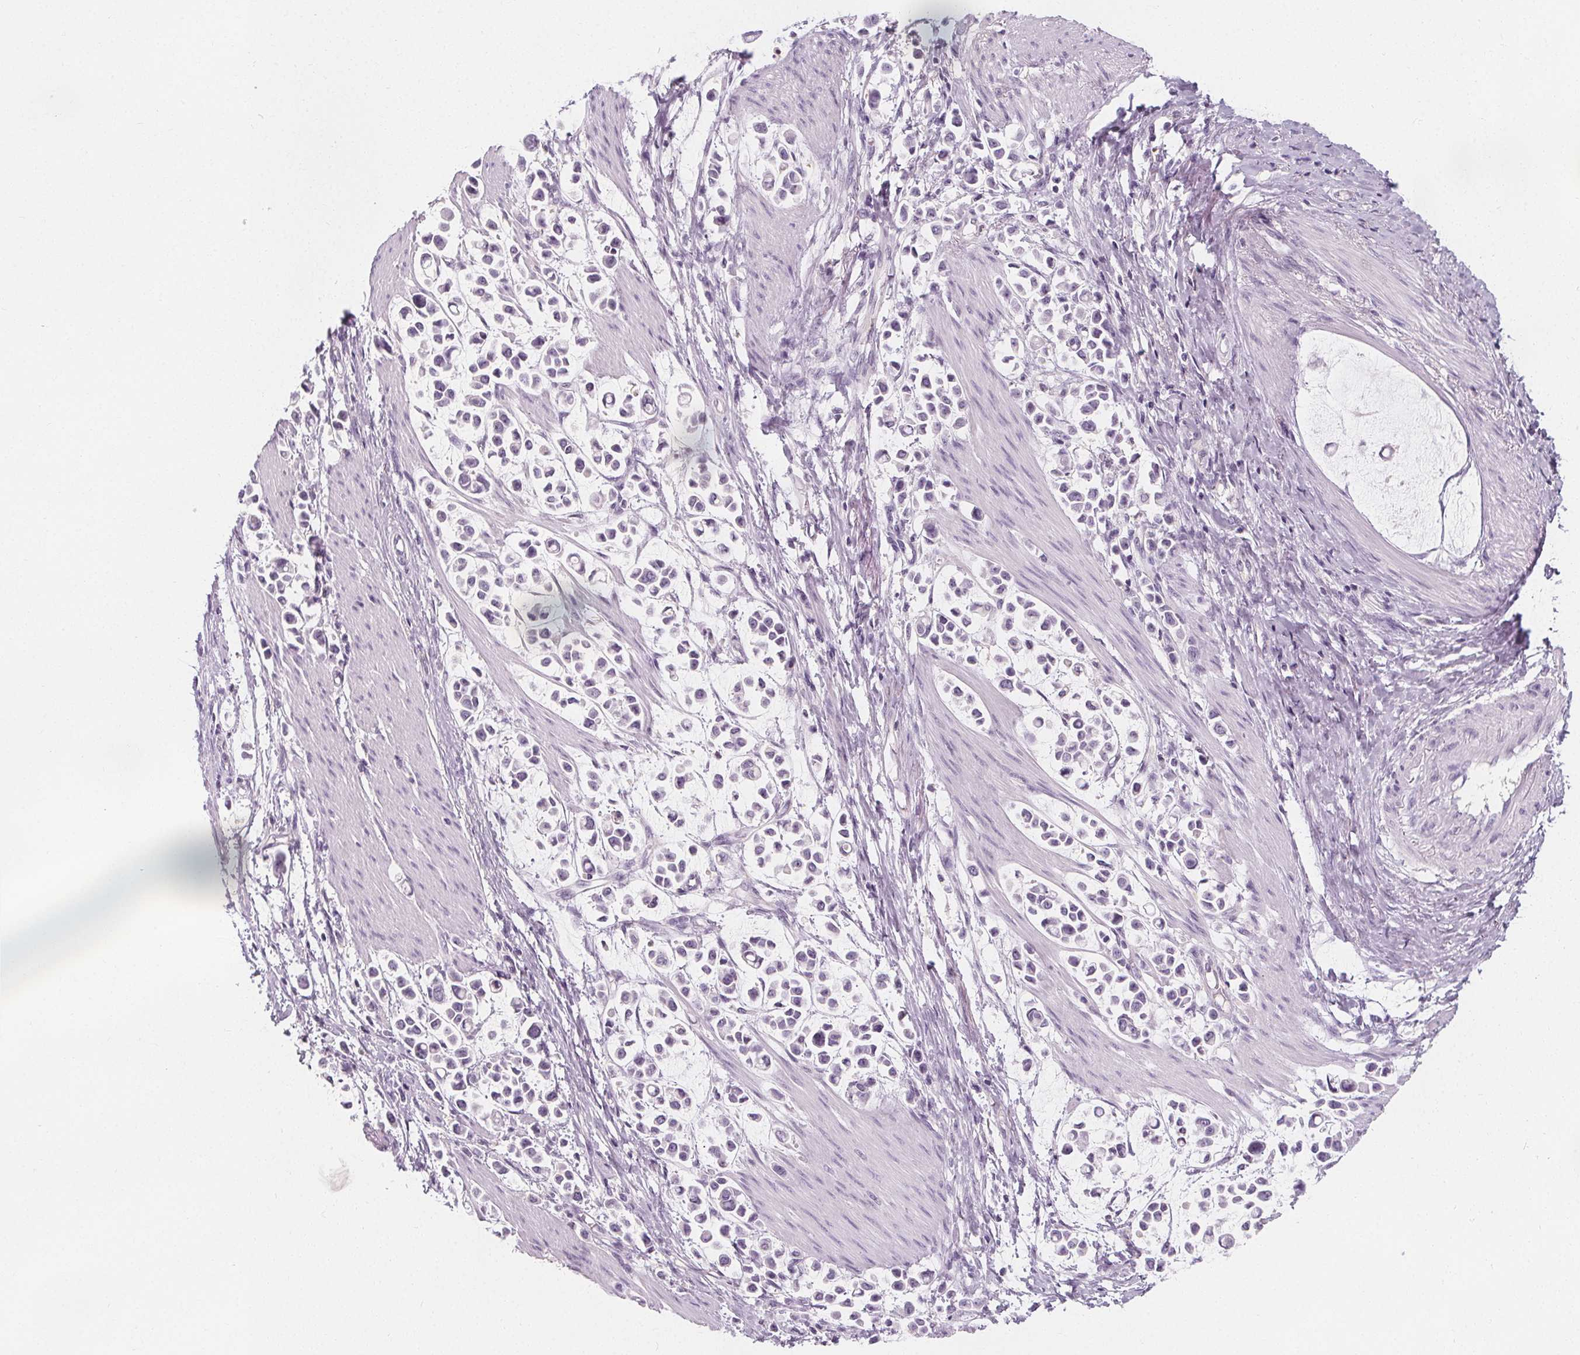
{"staining": {"intensity": "negative", "quantity": "none", "location": "none"}, "tissue": "stomach cancer", "cell_type": "Tumor cells", "image_type": "cancer", "snomed": [{"axis": "morphology", "description": "Adenocarcinoma, NOS"}, {"axis": "topography", "description": "Stomach"}], "caption": "Tumor cells are negative for brown protein staining in adenocarcinoma (stomach).", "gene": "UGP2", "patient": {"sex": "male", "age": 82}}